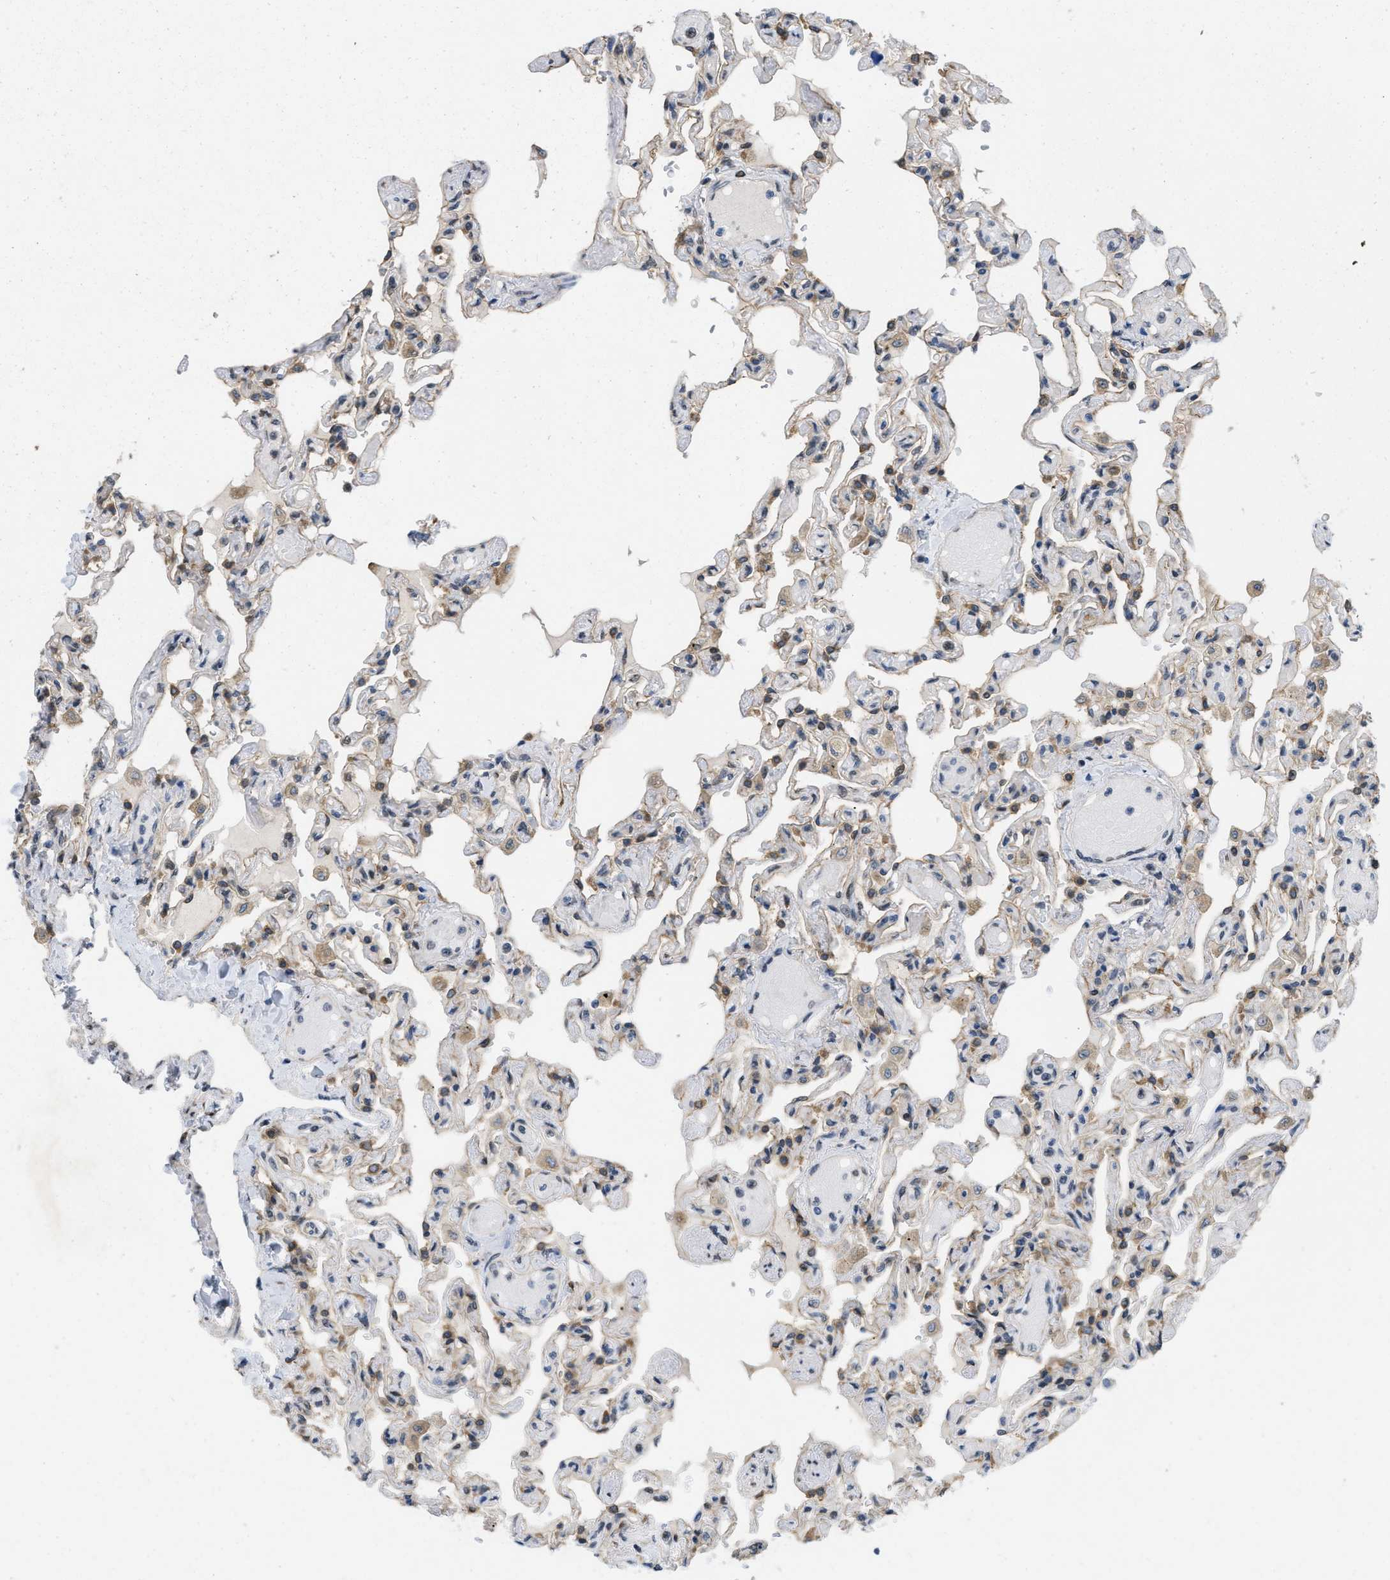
{"staining": {"intensity": "weak", "quantity": "<25%", "location": "cytoplasmic/membranous"}, "tissue": "lung", "cell_type": "Alveolar cells", "image_type": "normal", "snomed": [{"axis": "morphology", "description": "Normal tissue, NOS"}, {"axis": "topography", "description": "Lung"}], "caption": "A photomicrograph of lung stained for a protein exhibits no brown staining in alveolar cells. The staining is performed using DAB (3,3'-diaminobenzidine) brown chromogen with nuclei counter-stained in using hematoxylin.", "gene": "IFNLR1", "patient": {"sex": "male", "age": 21}}